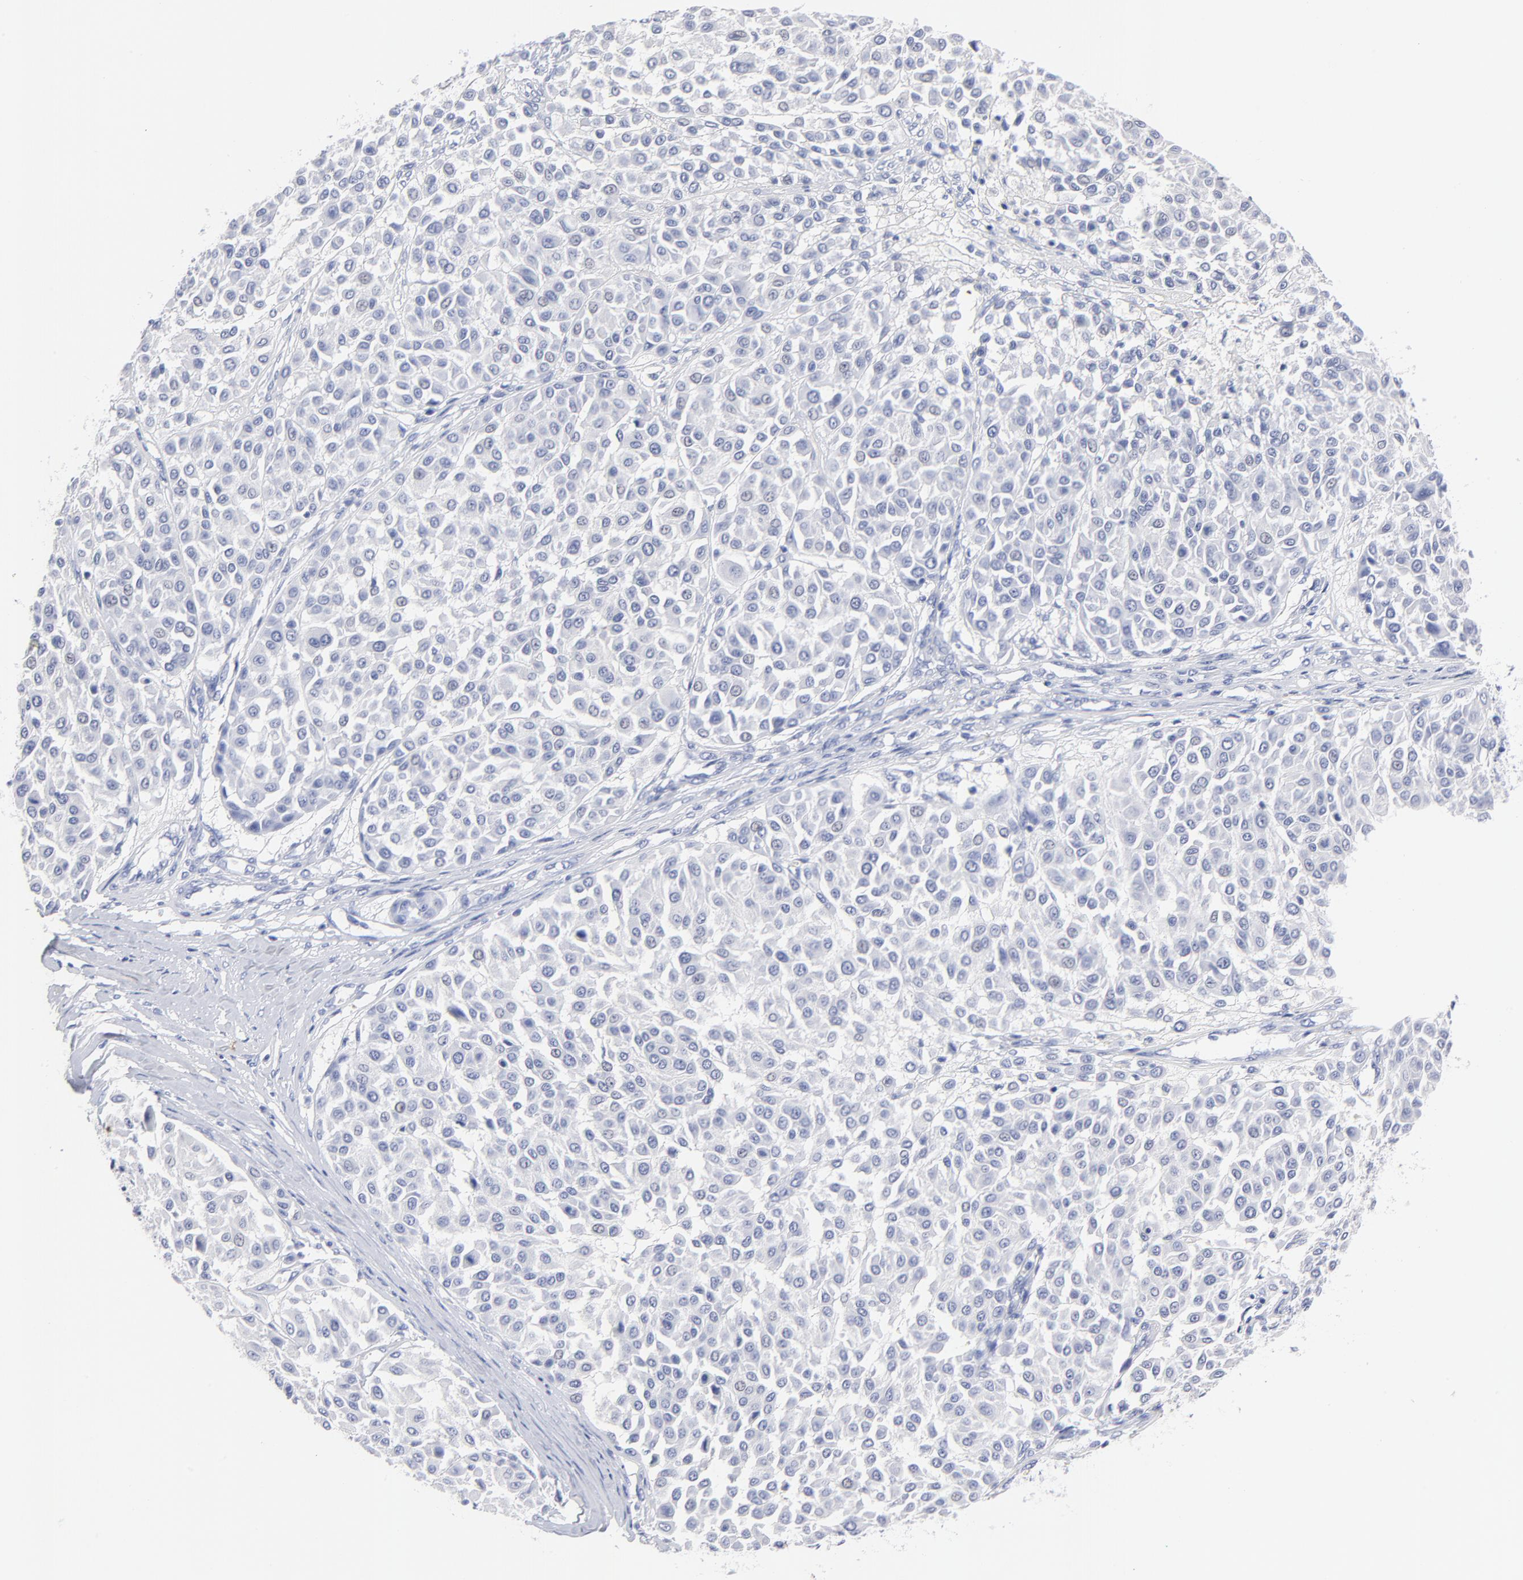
{"staining": {"intensity": "negative", "quantity": "none", "location": "none"}, "tissue": "melanoma", "cell_type": "Tumor cells", "image_type": "cancer", "snomed": [{"axis": "morphology", "description": "Malignant melanoma, Metastatic site"}, {"axis": "topography", "description": "Soft tissue"}], "caption": "IHC of melanoma exhibits no expression in tumor cells. Brightfield microscopy of immunohistochemistry (IHC) stained with DAB (brown) and hematoxylin (blue), captured at high magnification.", "gene": "ACY1", "patient": {"sex": "male", "age": 41}}